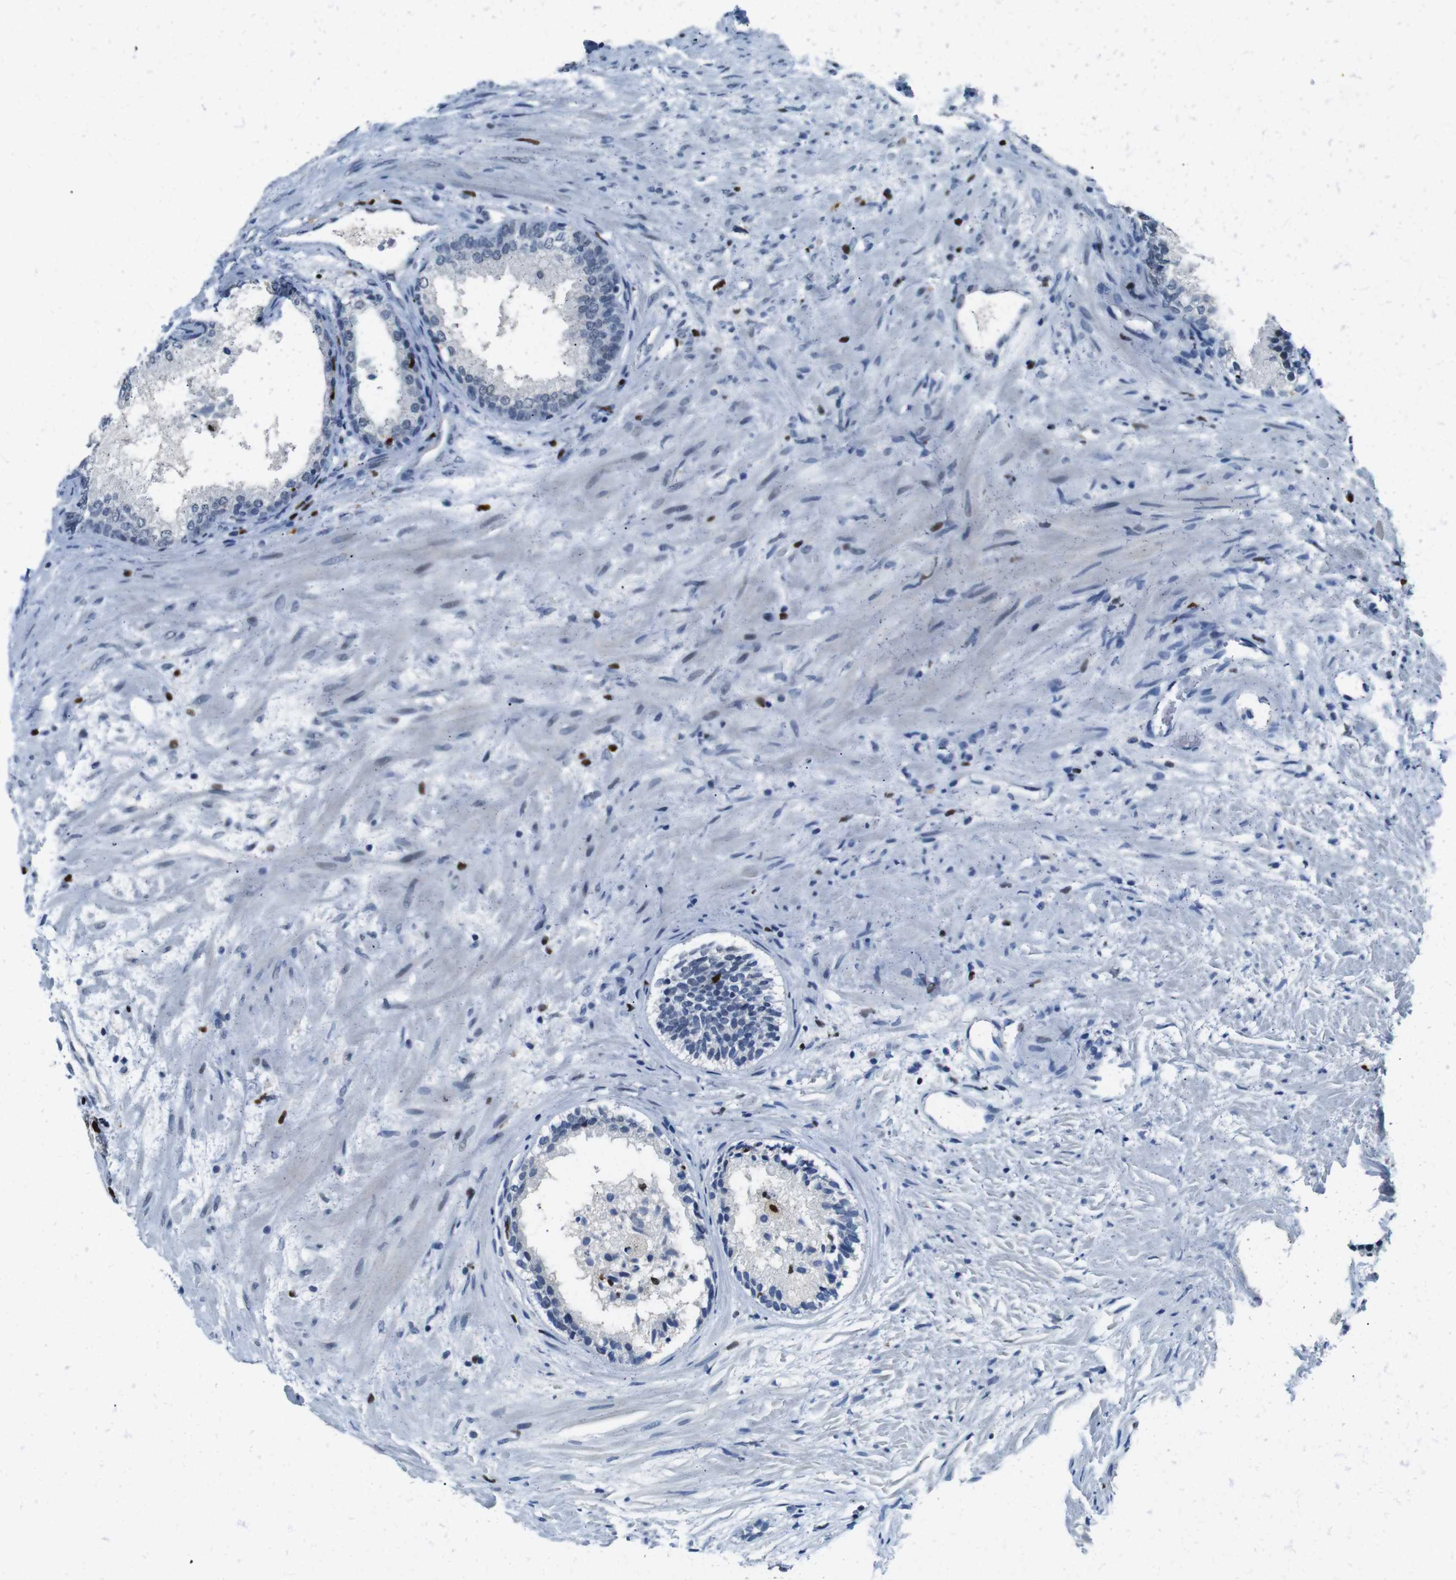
{"staining": {"intensity": "negative", "quantity": "none", "location": "none"}, "tissue": "prostate", "cell_type": "Glandular cells", "image_type": "normal", "snomed": [{"axis": "morphology", "description": "Normal tissue, NOS"}, {"axis": "topography", "description": "Prostate"}], "caption": "IHC of unremarkable prostate exhibits no positivity in glandular cells.", "gene": "IRF8", "patient": {"sex": "male", "age": 76}}